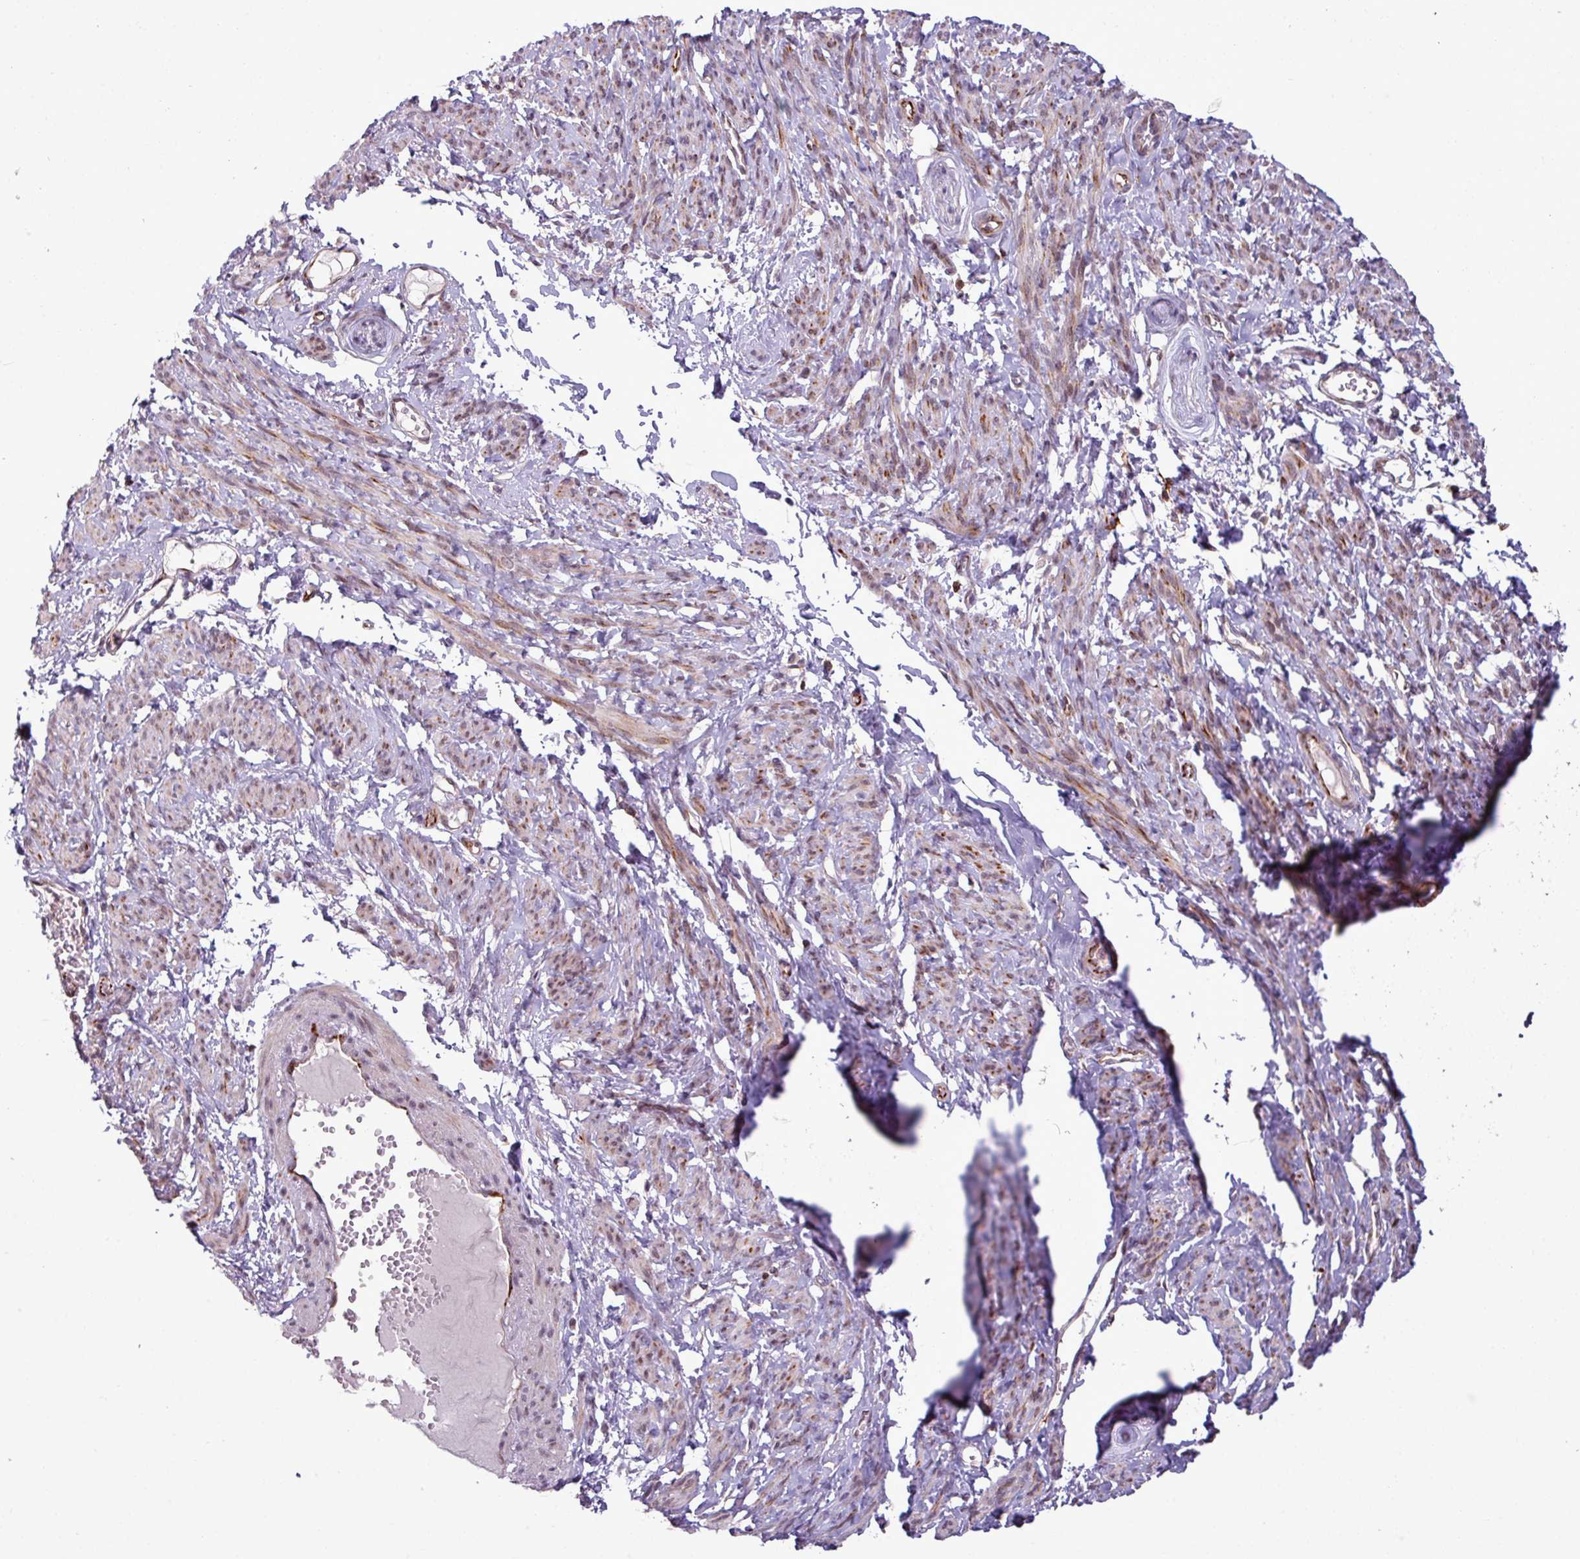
{"staining": {"intensity": "moderate", "quantity": "25%-75%", "location": "cytoplasmic/membranous,nuclear"}, "tissue": "smooth muscle", "cell_type": "Smooth muscle cells", "image_type": "normal", "snomed": [{"axis": "morphology", "description": "Normal tissue, NOS"}, {"axis": "topography", "description": "Smooth muscle"}], "caption": "A histopathology image showing moderate cytoplasmic/membranous,nuclear expression in approximately 25%-75% of smooth muscle cells in benign smooth muscle, as visualized by brown immunohistochemical staining.", "gene": "ZC2HC1C", "patient": {"sex": "female", "age": 65}}